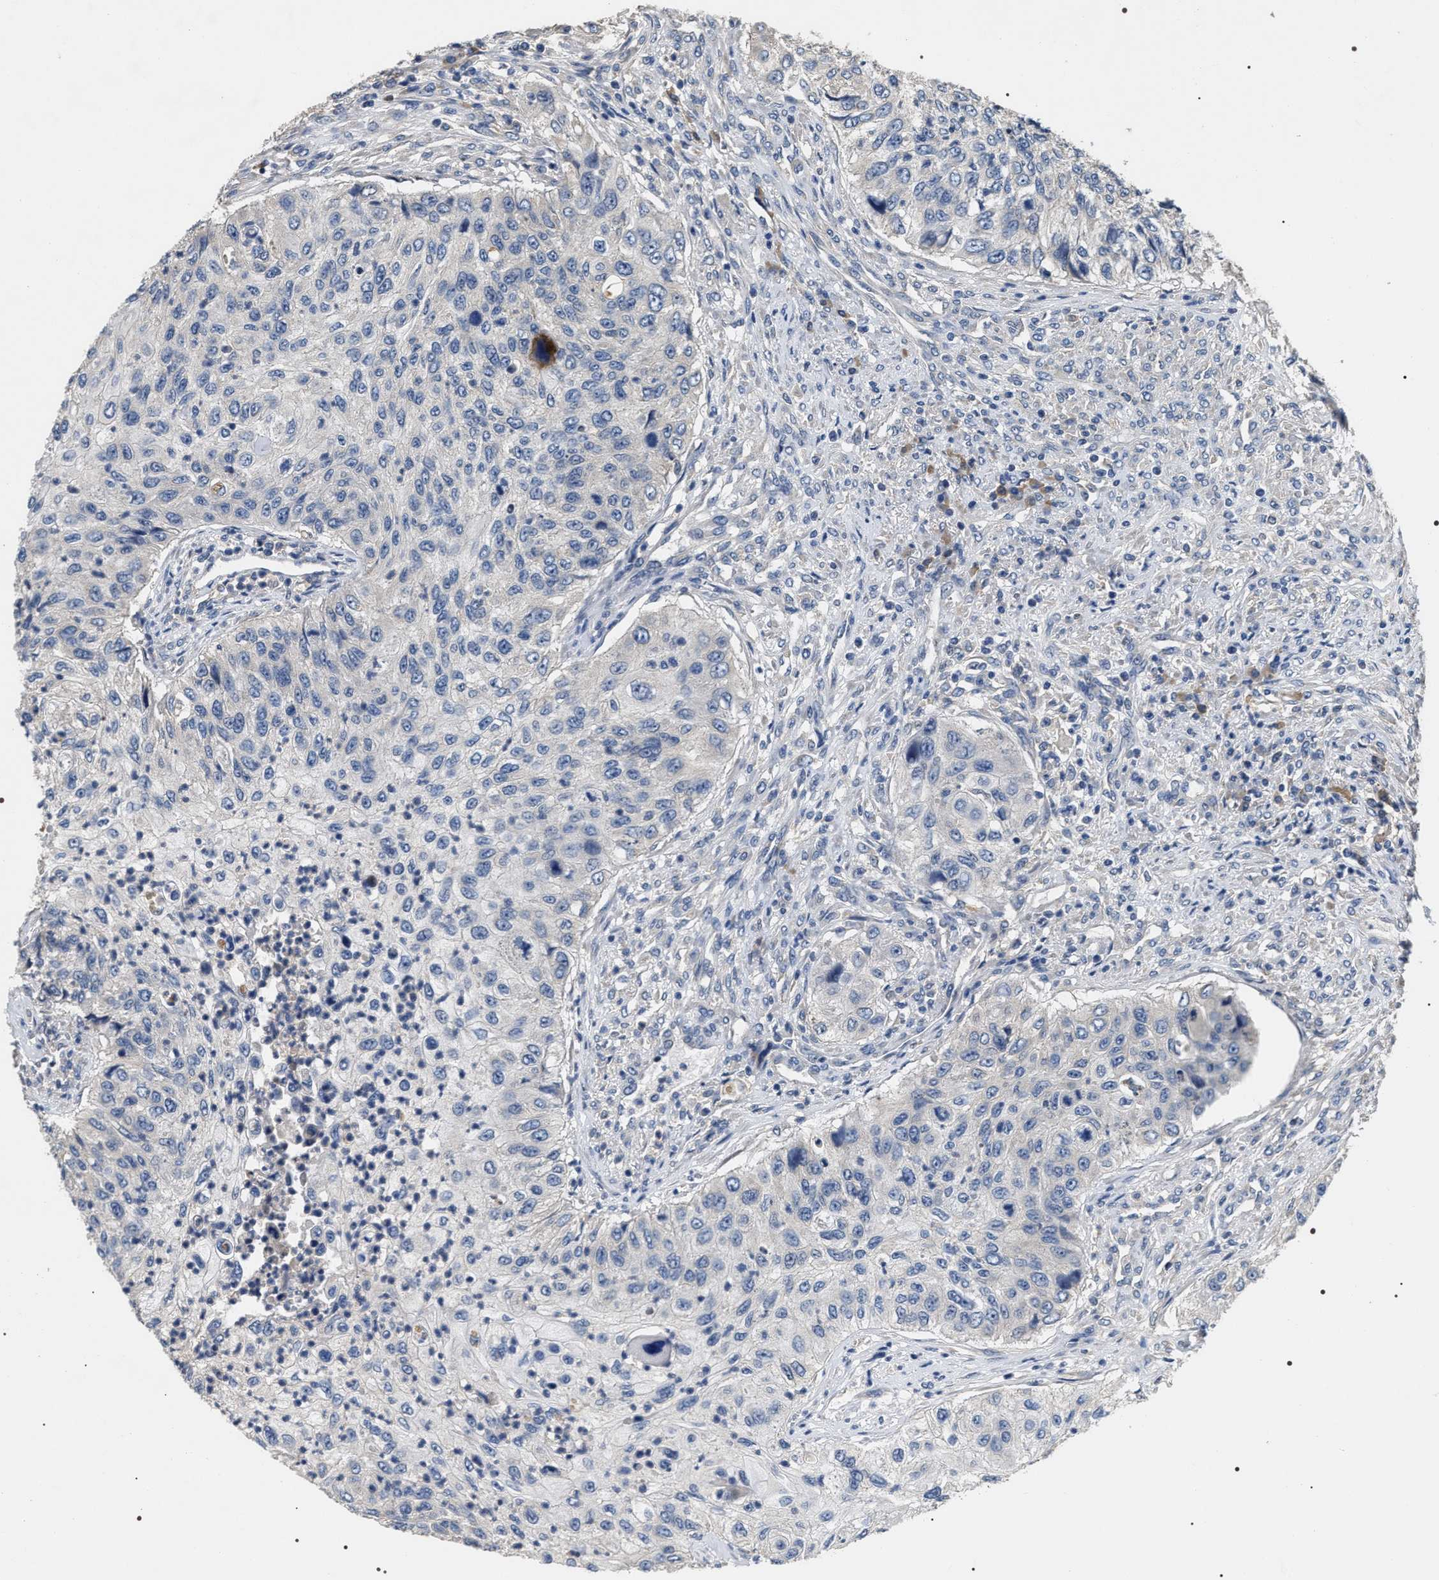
{"staining": {"intensity": "negative", "quantity": "none", "location": "none"}, "tissue": "urothelial cancer", "cell_type": "Tumor cells", "image_type": "cancer", "snomed": [{"axis": "morphology", "description": "Urothelial carcinoma, High grade"}, {"axis": "topography", "description": "Urinary bladder"}], "caption": "An immunohistochemistry image of high-grade urothelial carcinoma is shown. There is no staining in tumor cells of high-grade urothelial carcinoma.", "gene": "IFT81", "patient": {"sex": "female", "age": 60}}